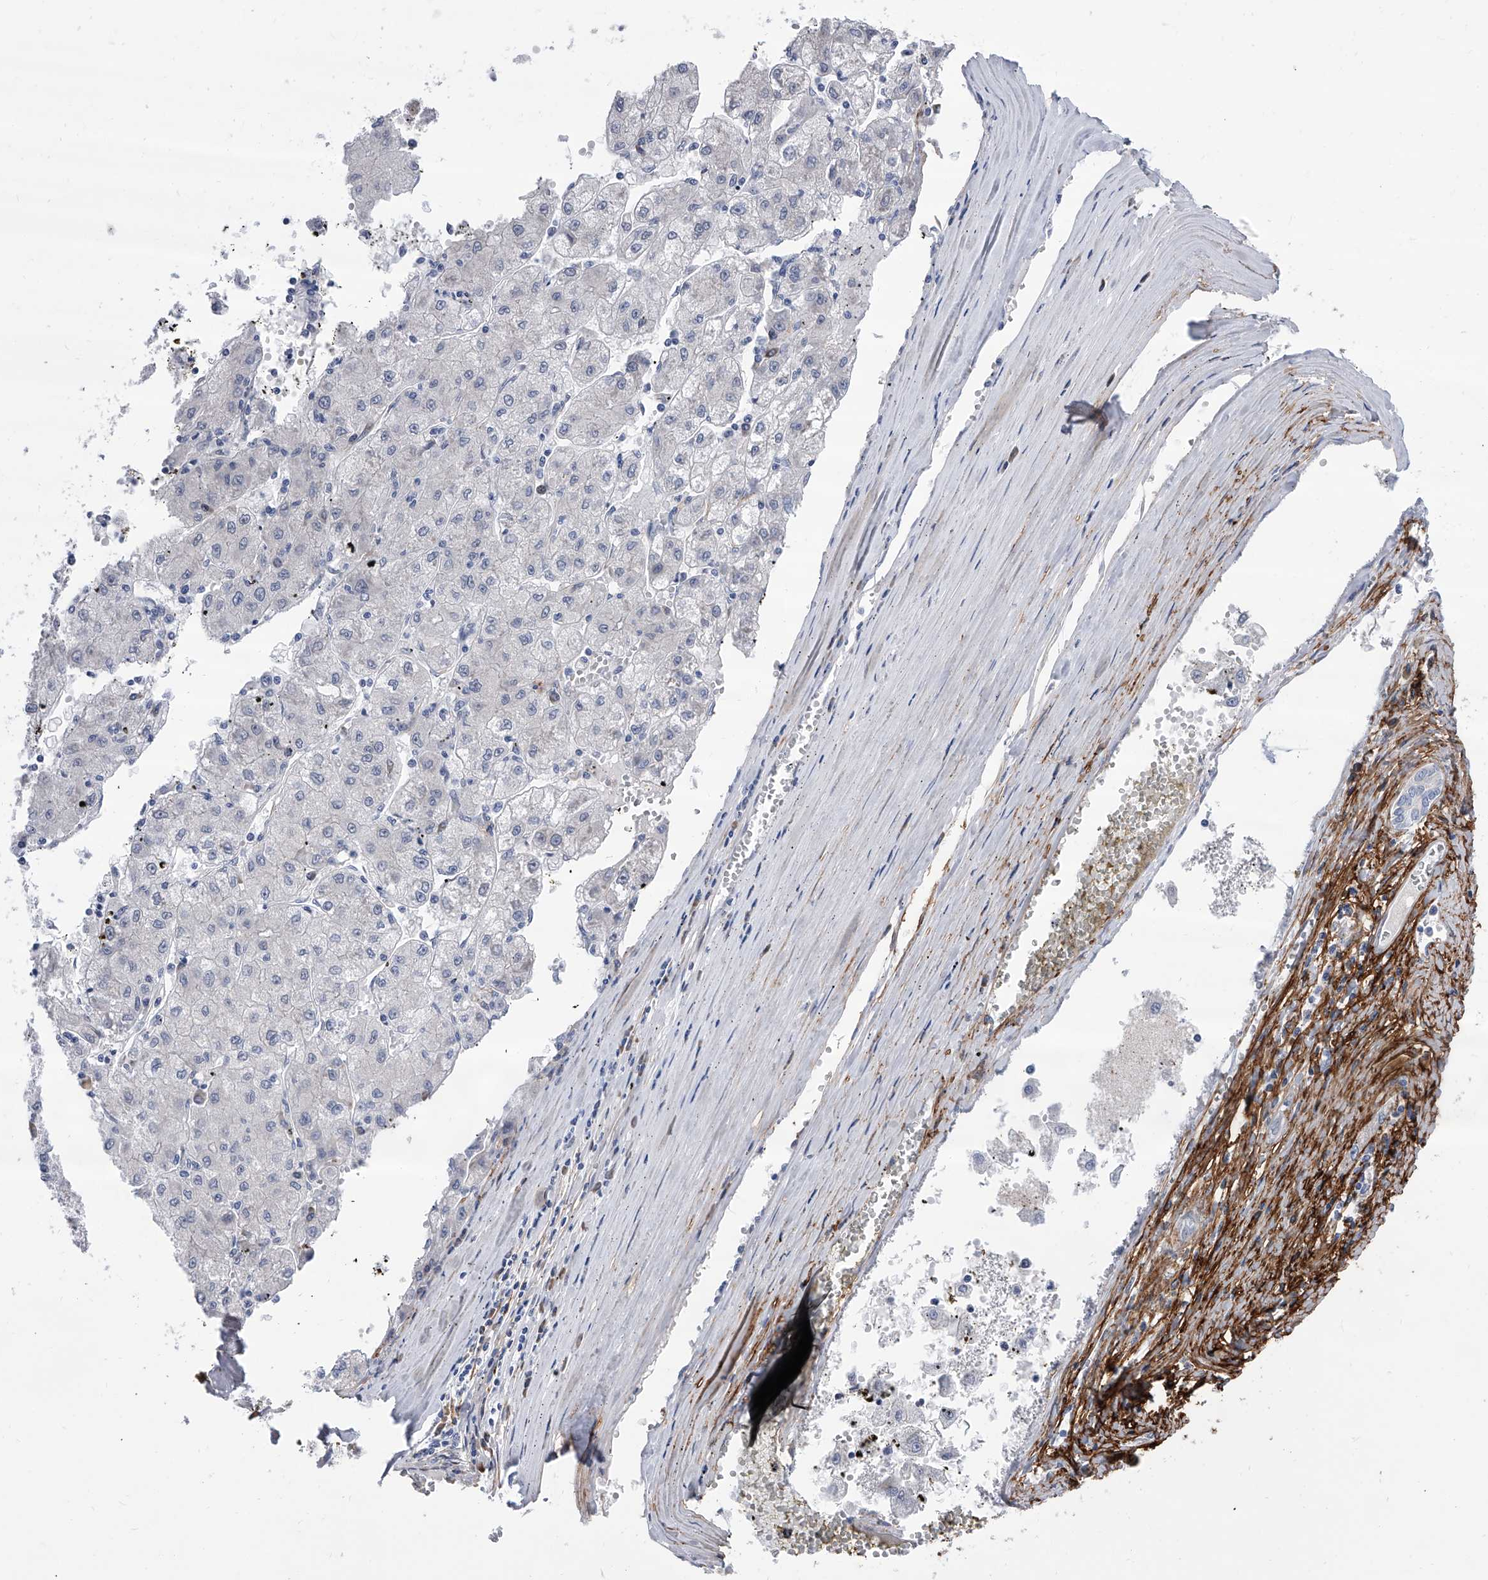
{"staining": {"intensity": "negative", "quantity": "none", "location": "none"}, "tissue": "liver cancer", "cell_type": "Tumor cells", "image_type": "cancer", "snomed": [{"axis": "morphology", "description": "Carcinoma, Hepatocellular, NOS"}, {"axis": "topography", "description": "Liver"}], "caption": "IHC photomicrograph of neoplastic tissue: human hepatocellular carcinoma (liver) stained with DAB (3,3'-diaminobenzidine) exhibits no significant protein positivity in tumor cells. (DAB IHC visualized using brightfield microscopy, high magnification).", "gene": "ALG14", "patient": {"sex": "male", "age": 72}}